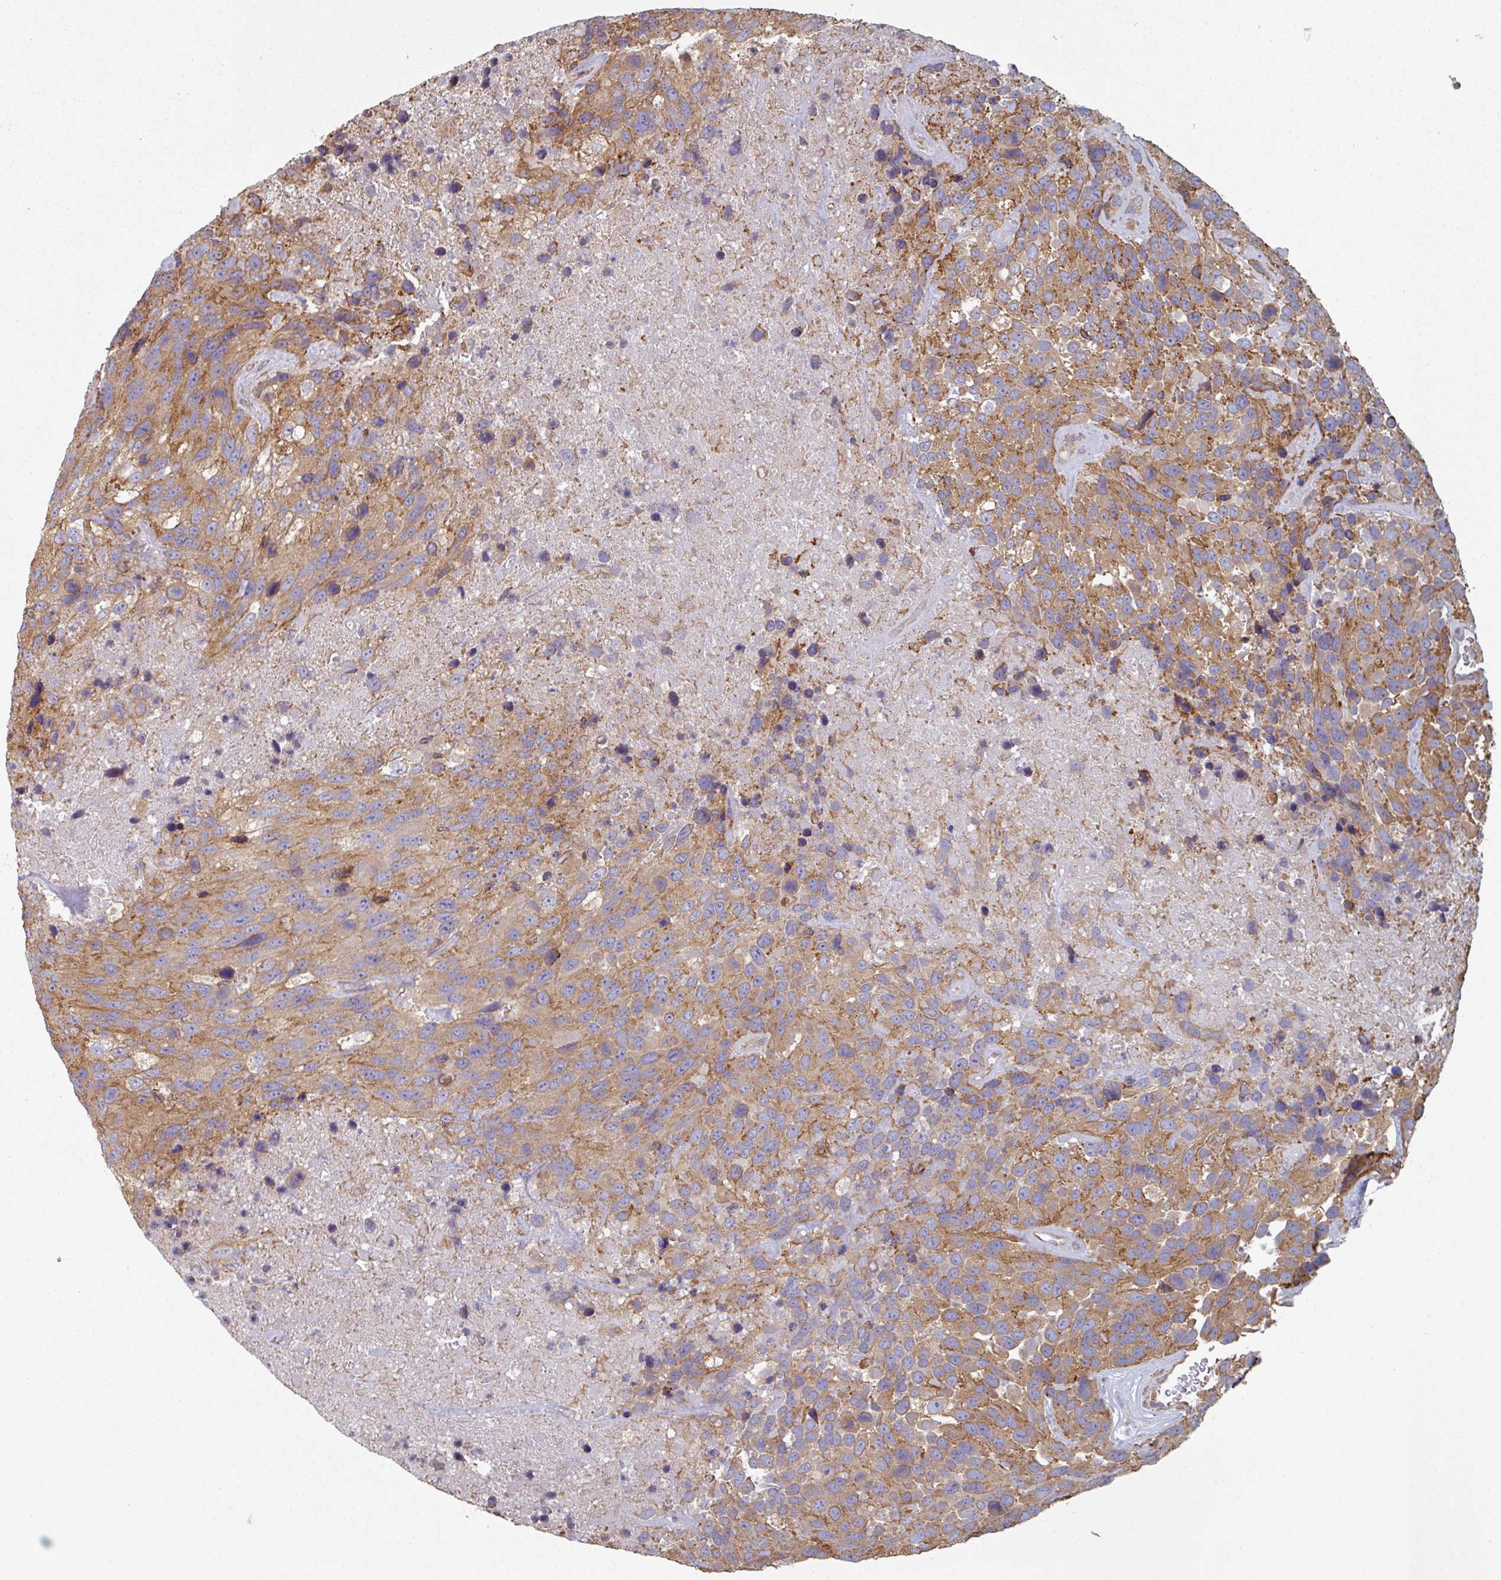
{"staining": {"intensity": "moderate", "quantity": ">75%", "location": "cytoplasmic/membranous"}, "tissue": "urothelial cancer", "cell_type": "Tumor cells", "image_type": "cancer", "snomed": [{"axis": "morphology", "description": "Urothelial carcinoma, High grade"}, {"axis": "topography", "description": "Urinary bladder"}], "caption": "Protein staining reveals moderate cytoplasmic/membranous staining in approximately >75% of tumor cells in urothelial cancer. (DAB = brown stain, brightfield microscopy at high magnification).", "gene": "GSTA4", "patient": {"sex": "female", "age": 70}}